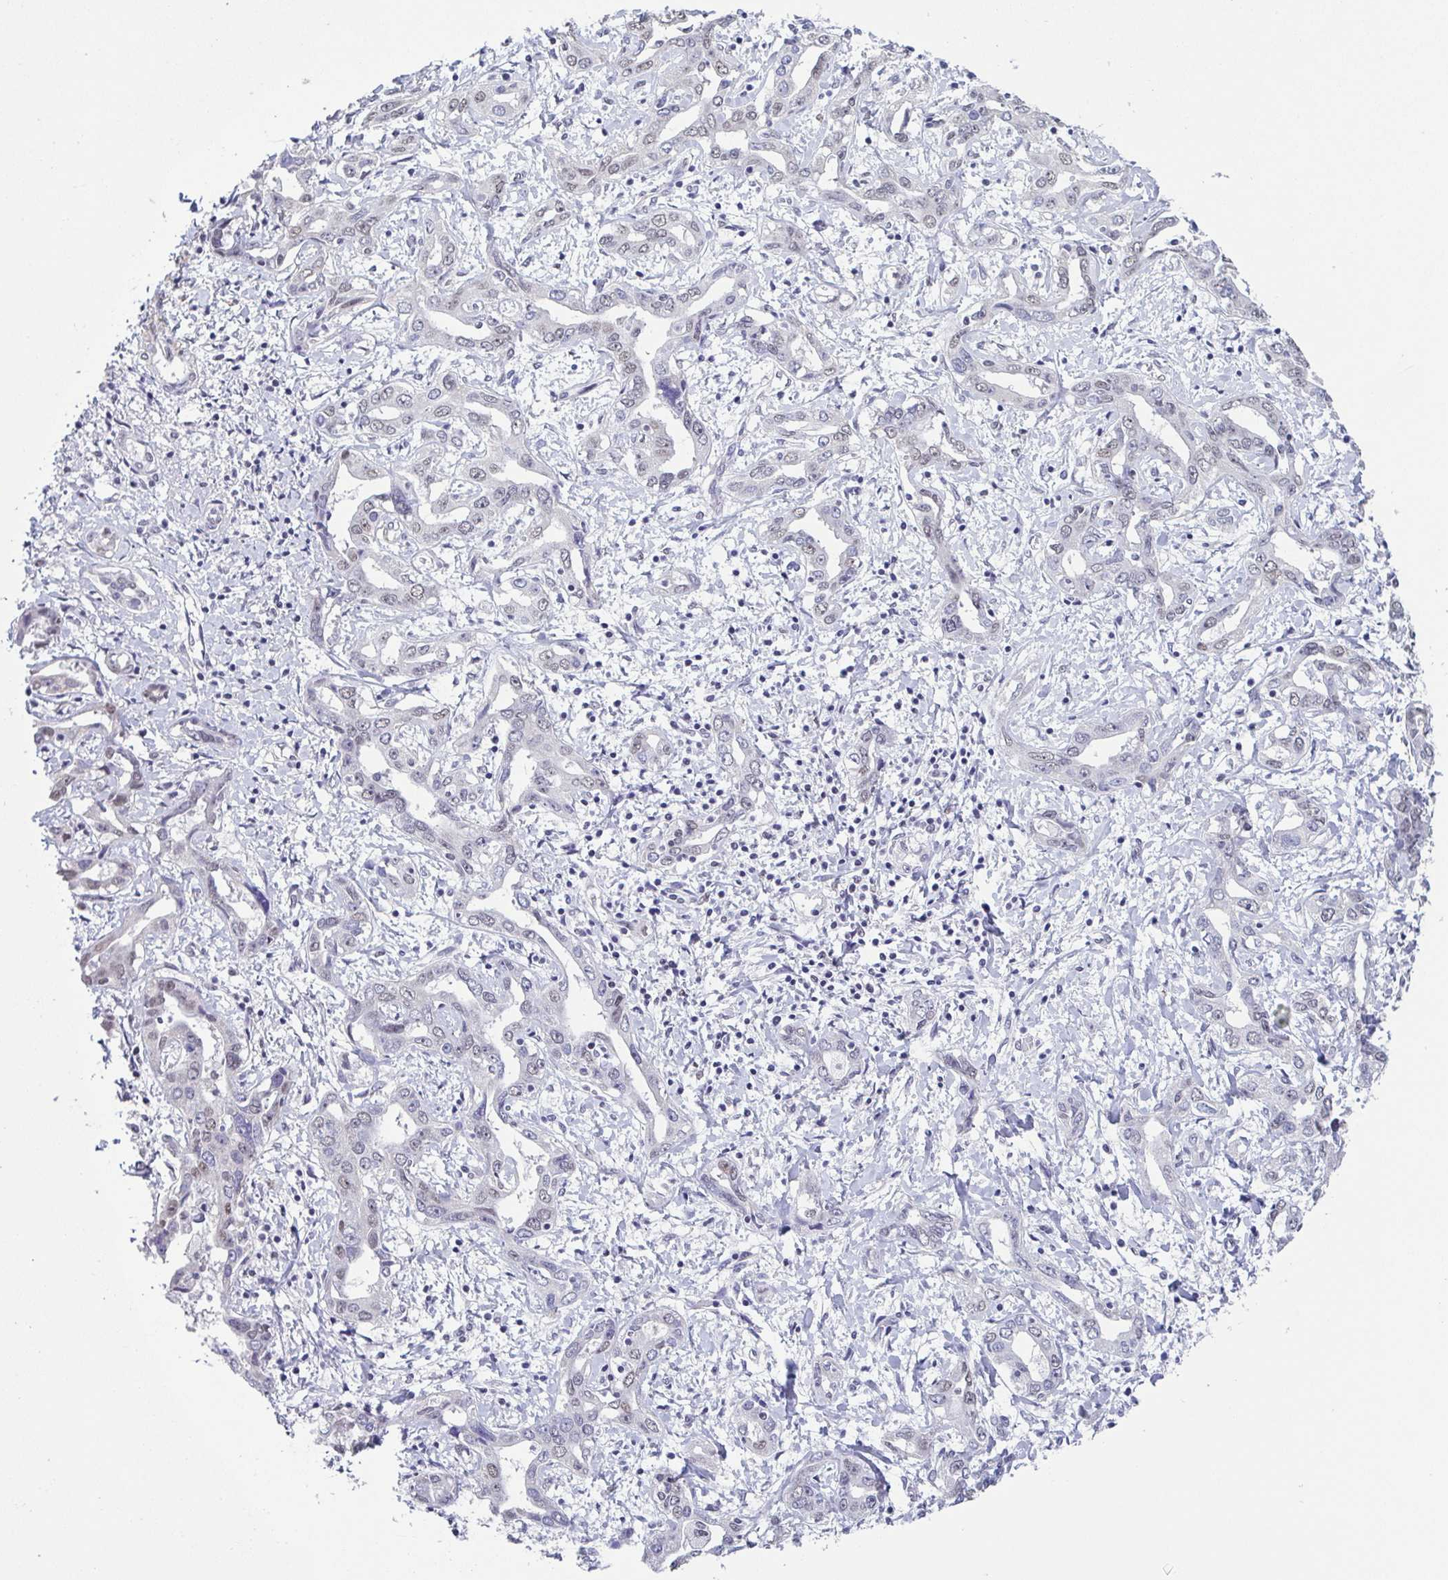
{"staining": {"intensity": "negative", "quantity": "none", "location": "none"}, "tissue": "liver cancer", "cell_type": "Tumor cells", "image_type": "cancer", "snomed": [{"axis": "morphology", "description": "Cholangiocarcinoma"}, {"axis": "topography", "description": "Liver"}], "caption": "Immunohistochemistry (IHC) of human liver cholangiocarcinoma reveals no staining in tumor cells.", "gene": "TMEM92", "patient": {"sex": "male", "age": 59}}